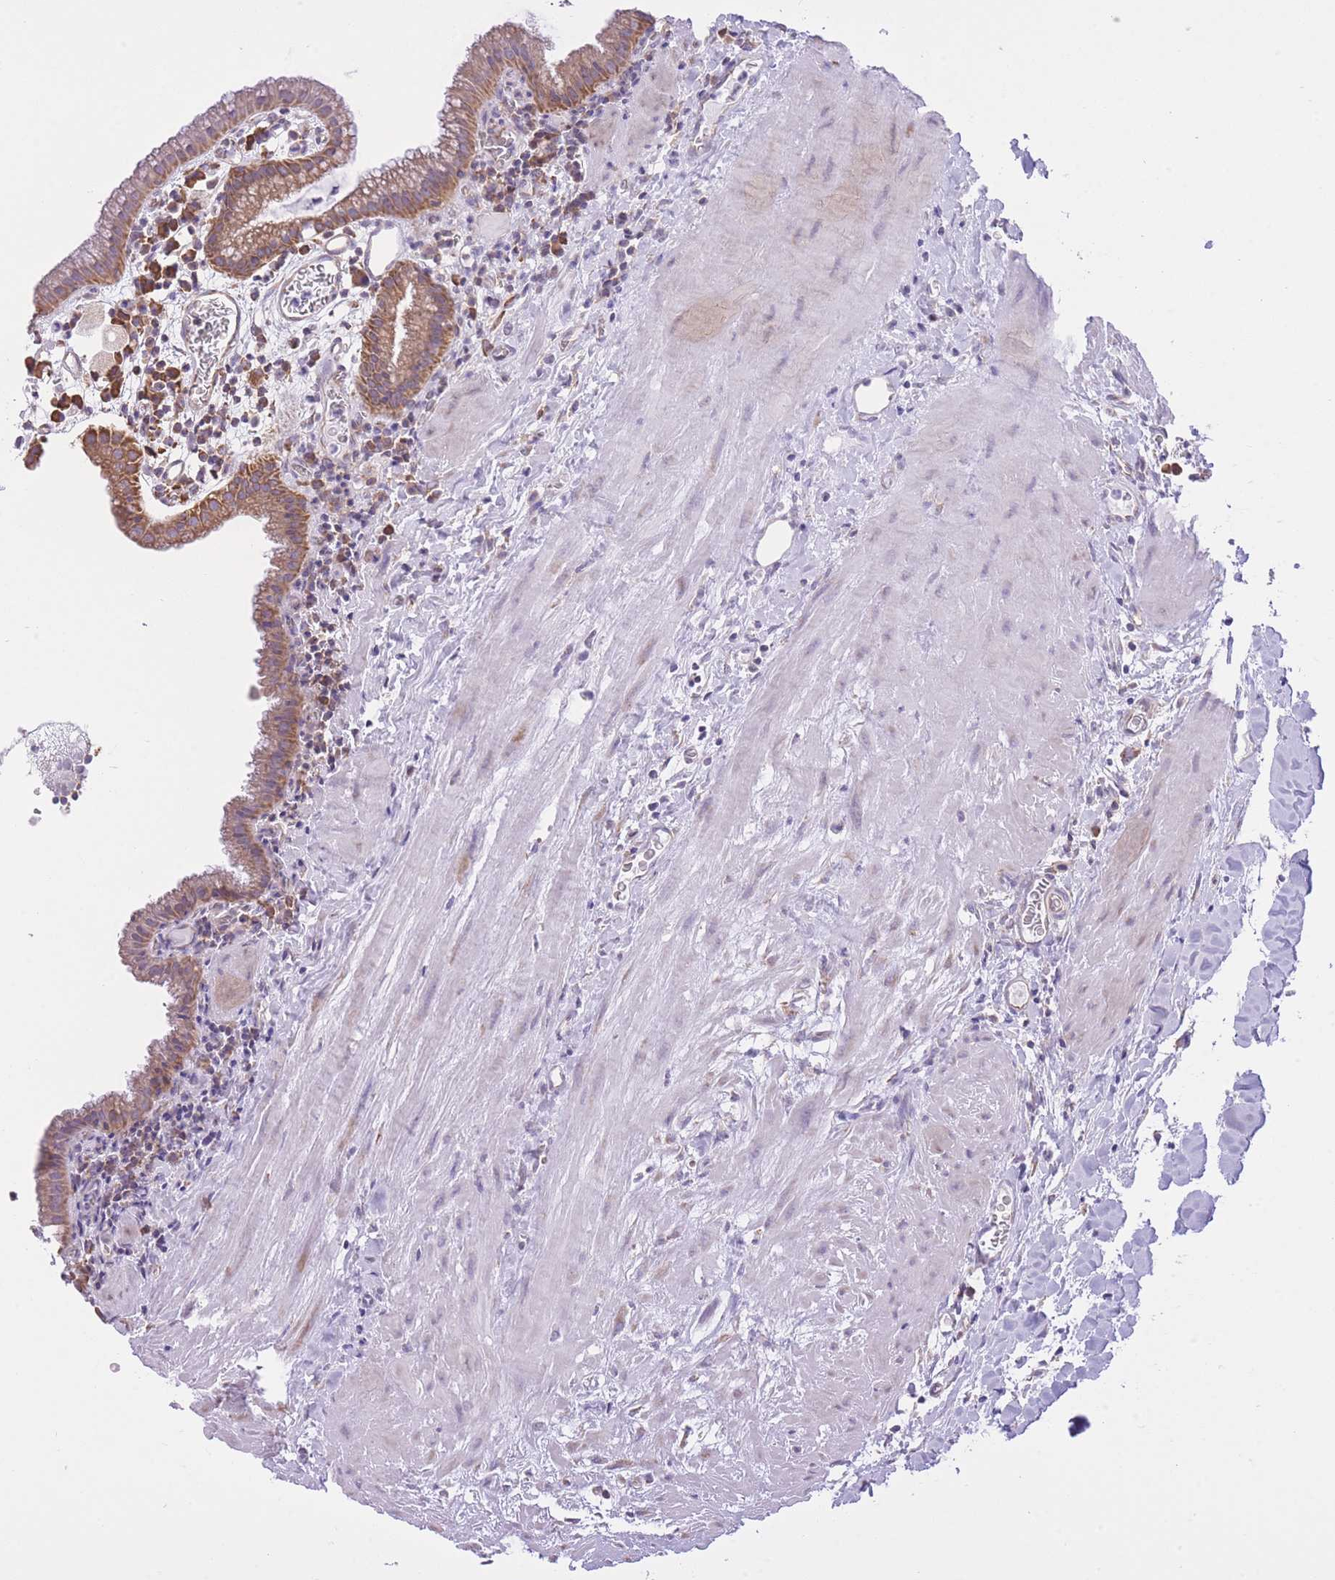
{"staining": {"intensity": "strong", "quantity": ">75%", "location": "cytoplasmic/membranous"}, "tissue": "gallbladder", "cell_type": "Glandular cells", "image_type": "normal", "snomed": [{"axis": "morphology", "description": "Normal tissue, NOS"}, {"axis": "topography", "description": "Gallbladder"}], "caption": "IHC of benign gallbladder reveals high levels of strong cytoplasmic/membranous staining in about >75% of glandular cells.", "gene": "ZNF501", "patient": {"sex": "male", "age": 78}}